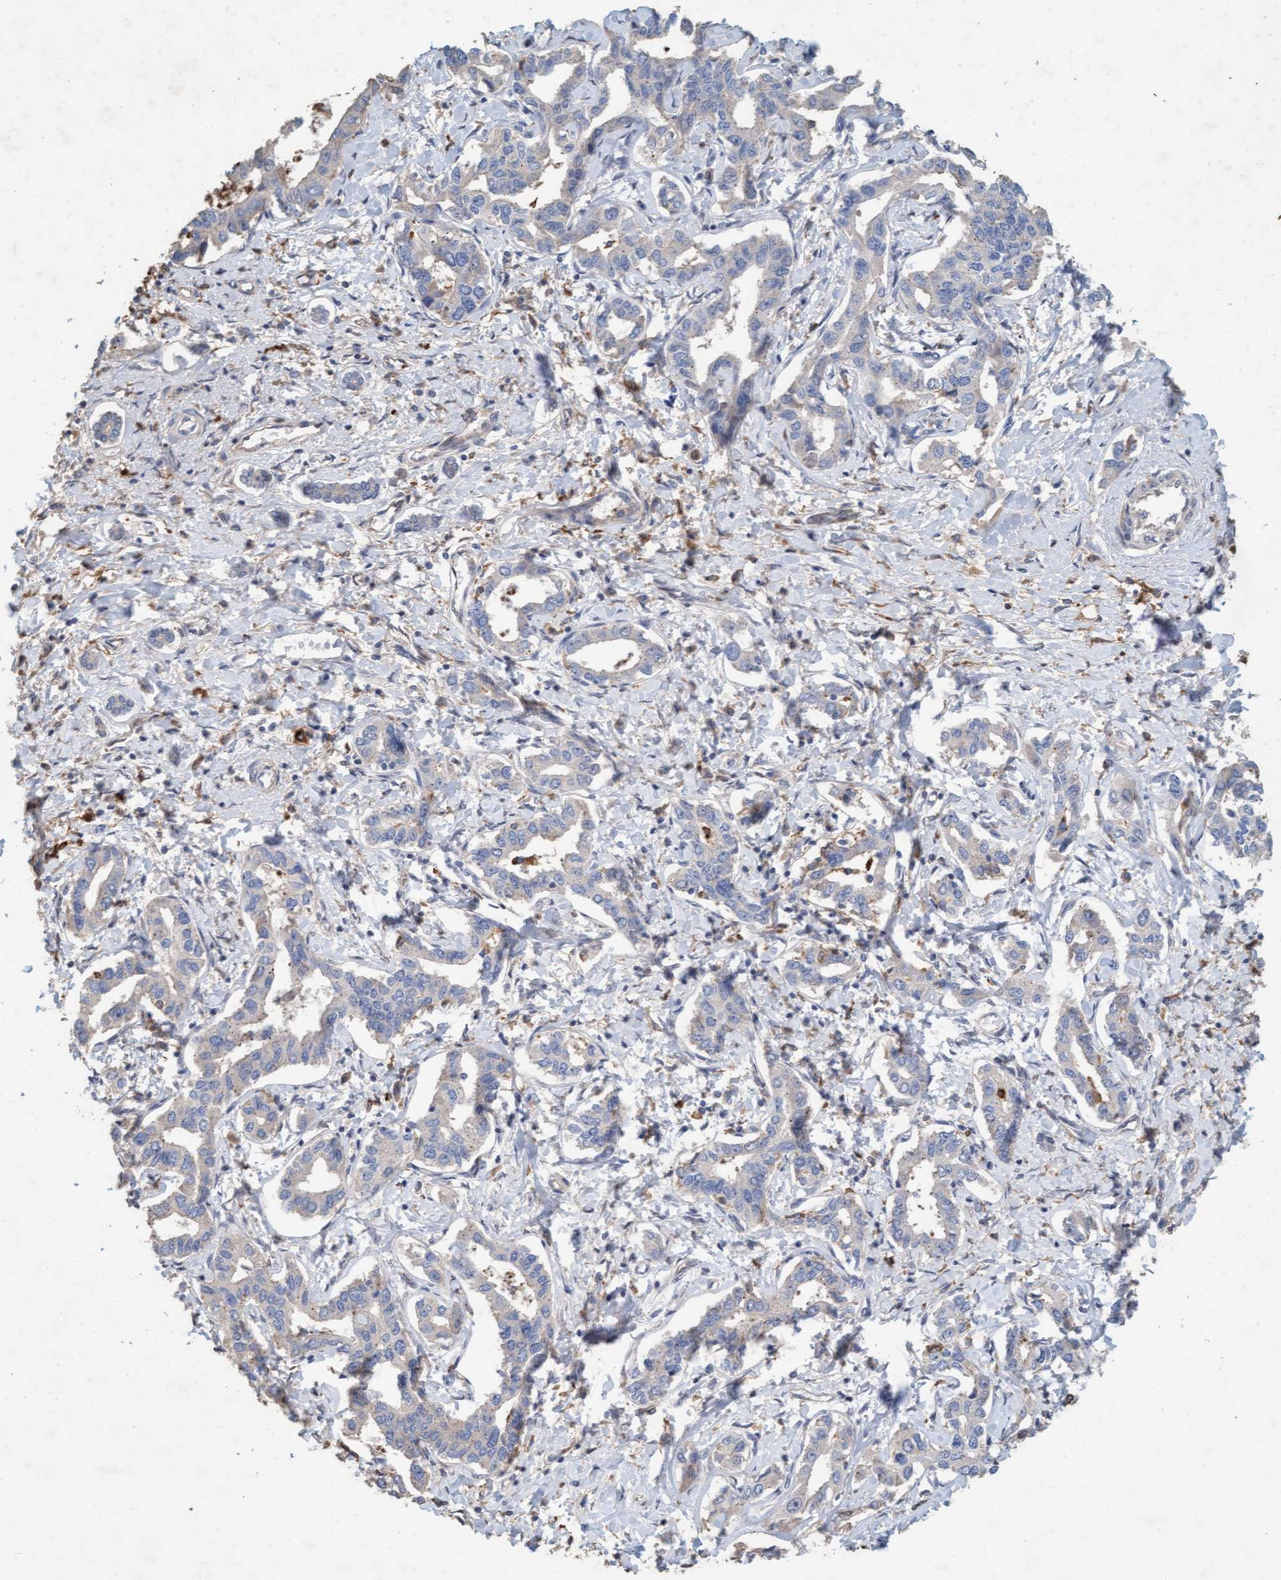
{"staining": {"intensity": "weak", "quantity": "<25%", "location": "cytoplasmic/membranous"}, "tissue": "liver cancer", "cell_type": "Tumor cells", "image_type": "cancer", "snomed": [{"axis": "morphology", "description": "Cholangiocarcinoma"}, {"axis": "topography", "description": "Liver"}], "caption": "Tumor cells show no significant staining in liver cancer (cholangiocarcinoma).", "gene": "LONRF1", "patient": {"sex": "male", "age": 59}}